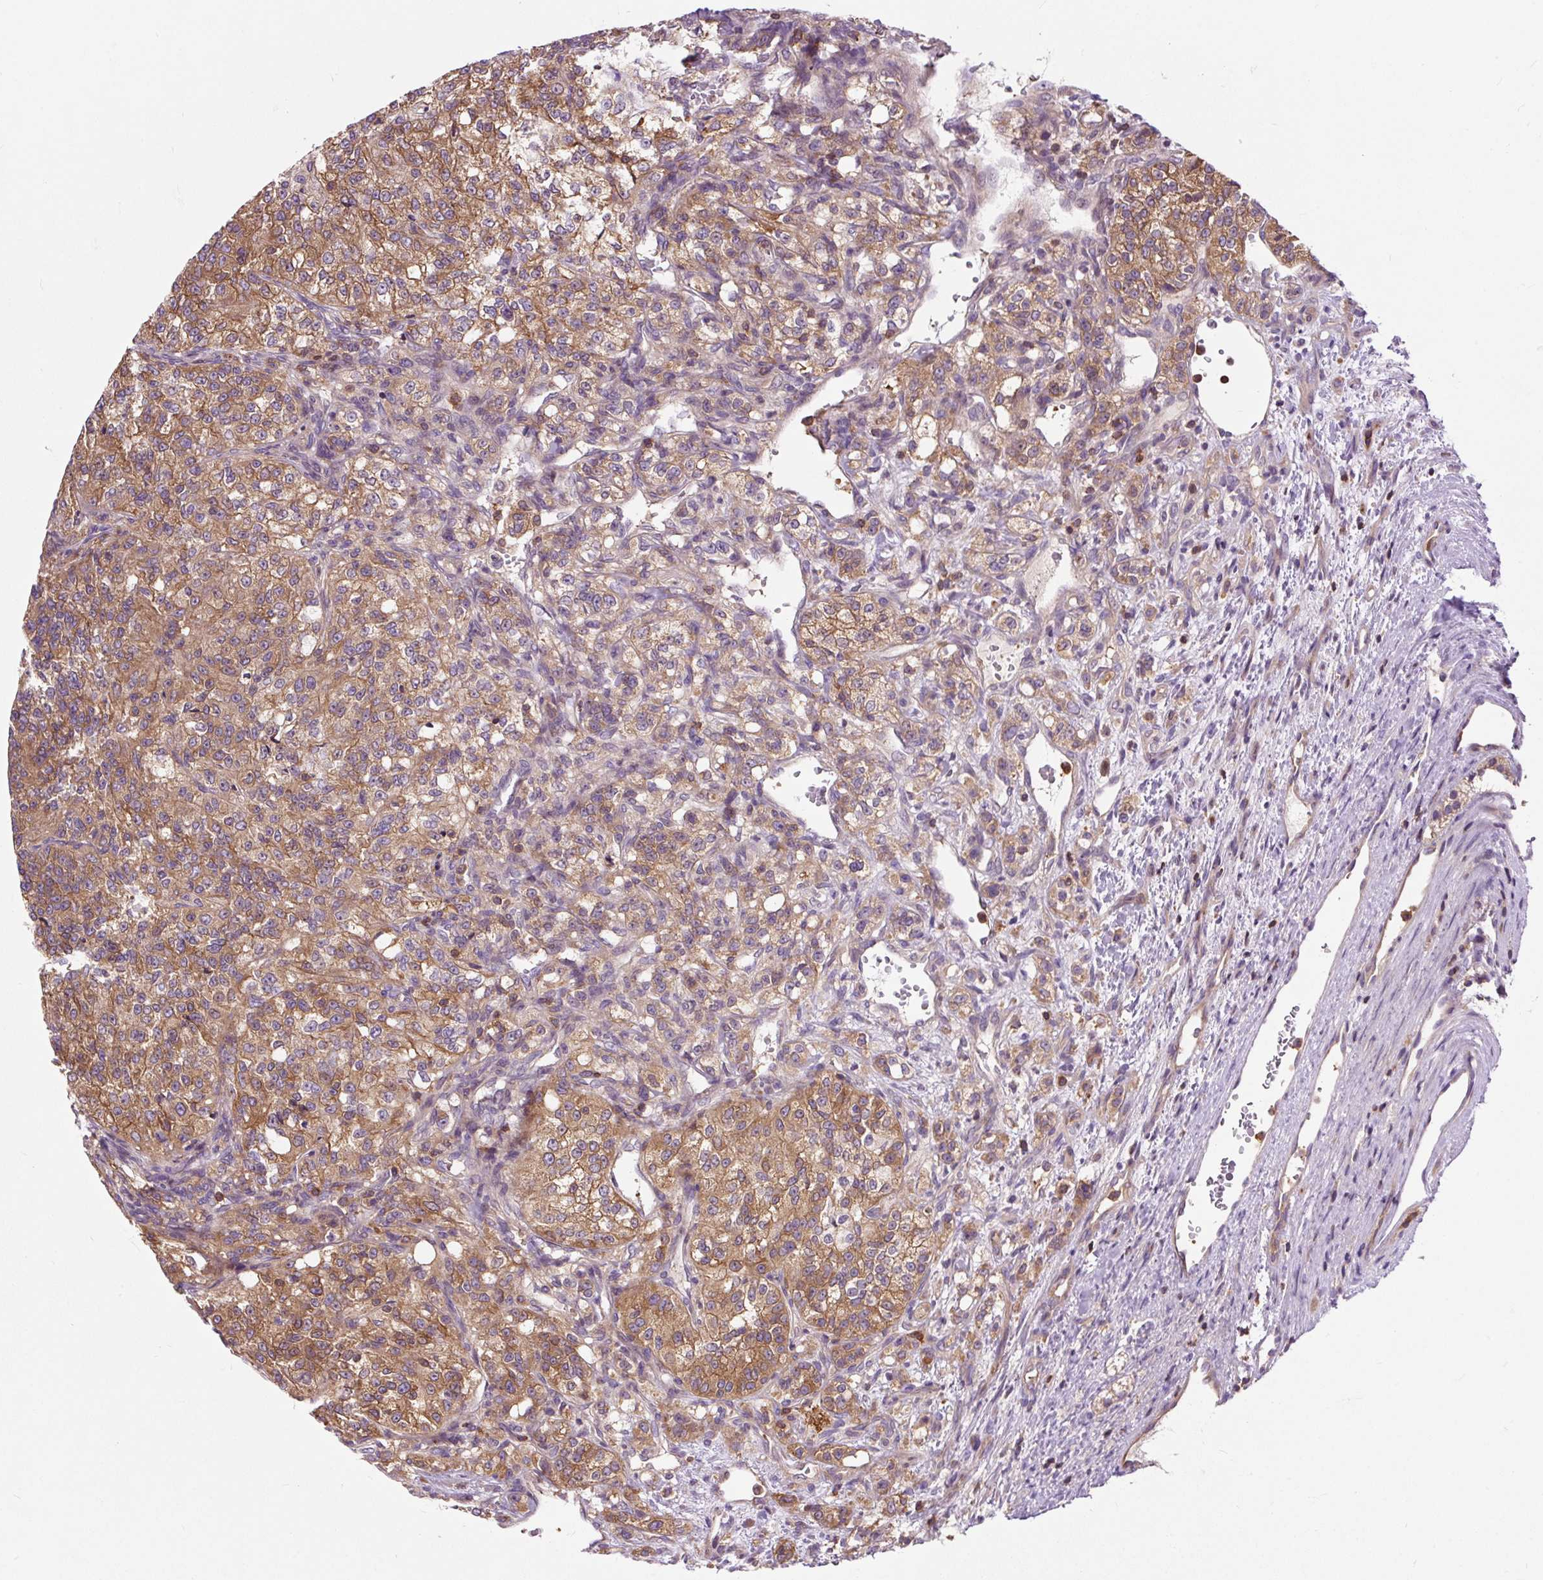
{"staining": {"intensity": "moderate", "quantity": ">75%", "location": "cytoplasmic/membranous"}, "tissue": "renal cancer", "cell_type": "Tumor cells", "image_type": "cancer", "snomed": [{"axis": "morphology", "description": "Adenocarcinoma, NOS"}, {"axis": "topography", "description": "Kidney"}], "caption": "Adenocarcinoma (renal) stained with IHC displays moderate cytoplasmic/membranous positivity in approximately >75% of tumor cells.", "gene": "CISD3", "patient": {"sex": "female", "age": 63}}